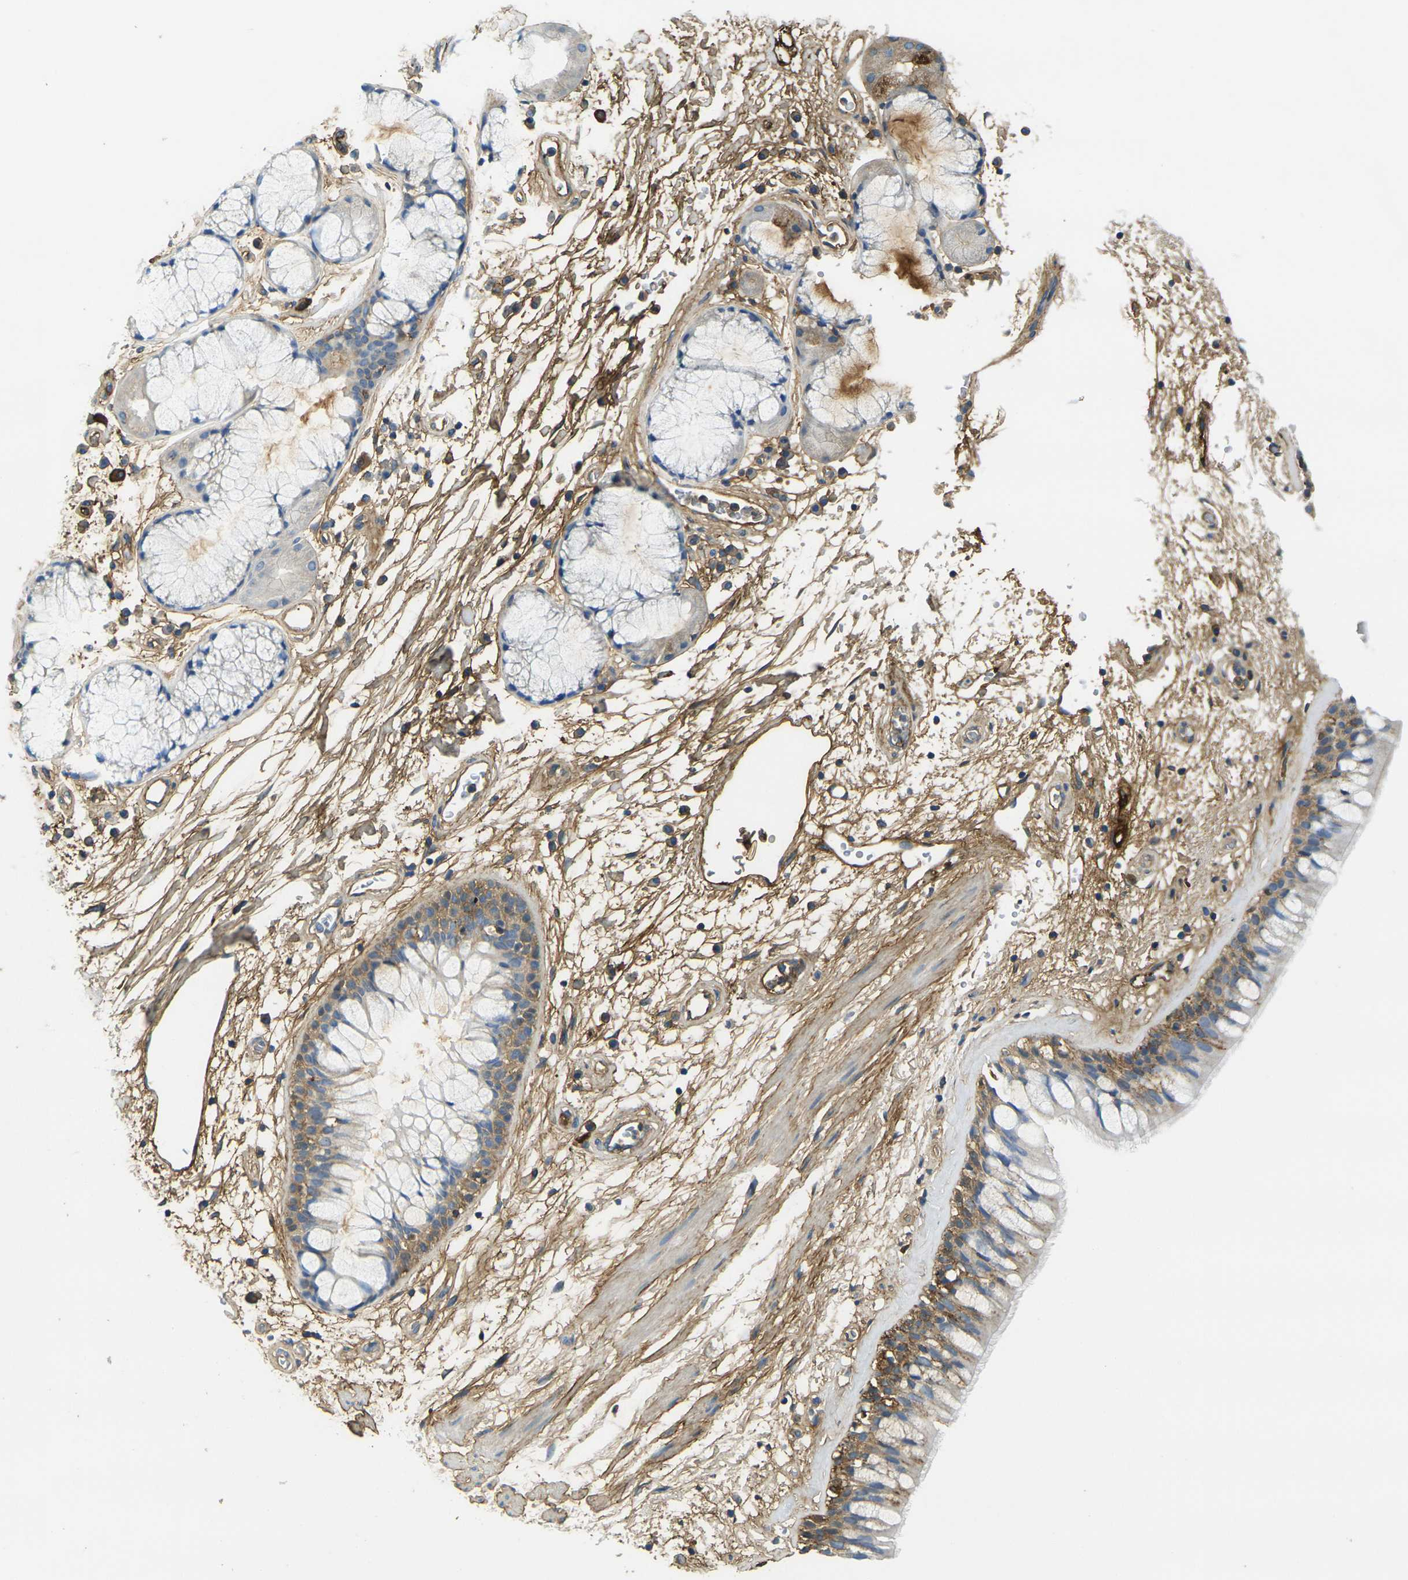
{"staining": {"intensity": "moderate", "quantity": "25%-75%", "location": "cytoplasmic/membranous"}, "tissue": "bronchus", "cell_type": "Respiratory epithelial cells", "image_type": "normal", "snomed": [{"axis": "morphology", "description": "Normal tissue, NOS"}, {"axis": "morphology", "description": "Adenocarcinoma, NOS"}, {"axis": "topography", "description": "Bronchus"}, {"axis": "topography", "description": "Lung"}], "caption": "An image of human bronchus stained for a protein displays moderate cytoplasmic/membranous brown staining in respiratory epithelial cells.", "gene": "PLCD1", "patient": {"sex": "female", "age": 54}}